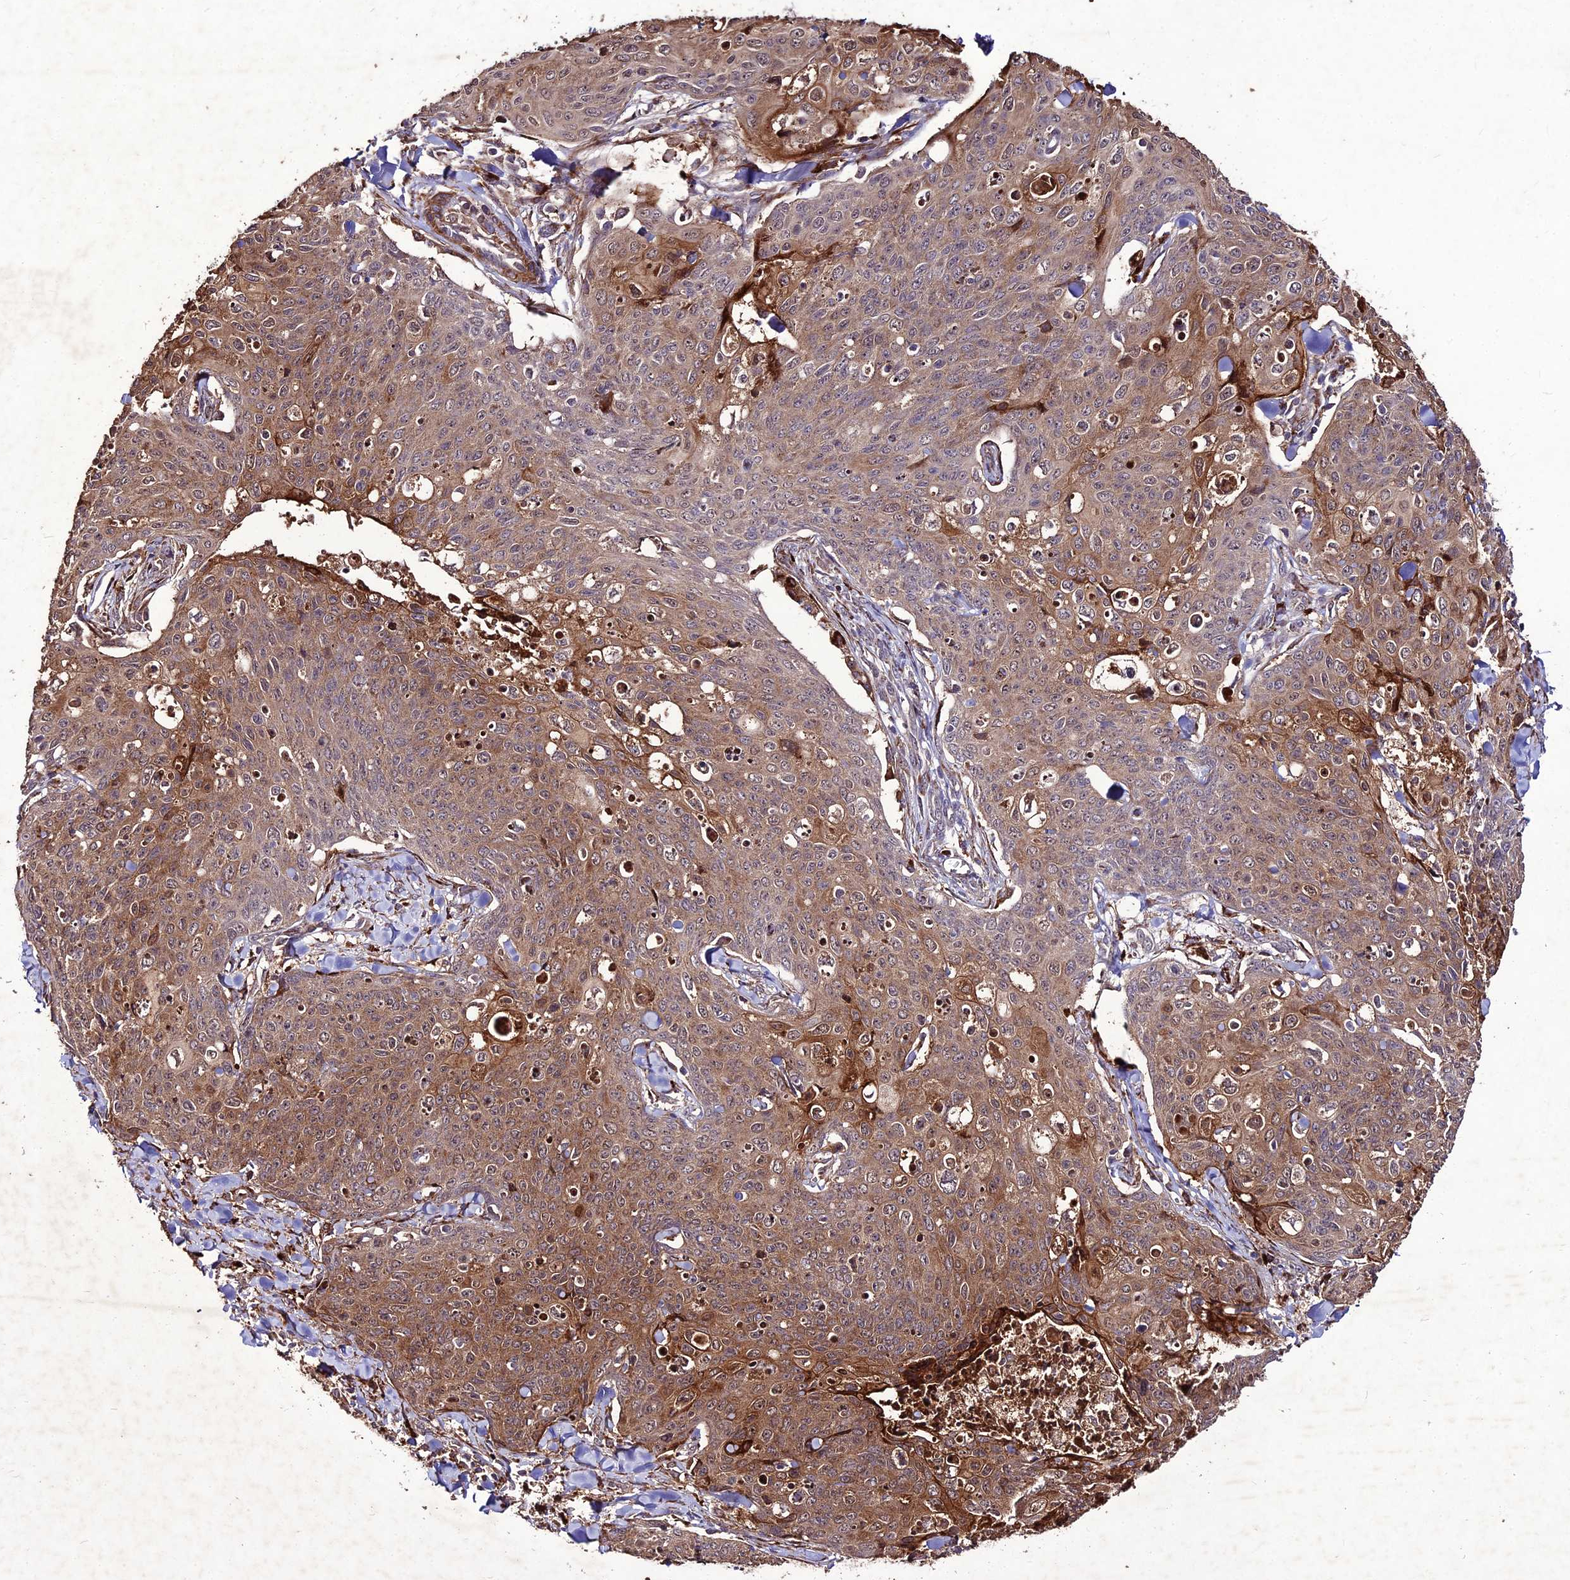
{"staining": {"intensity": "moderate", "quantity": ">75%", "location": "cytoplasmic/membranous"}, "tissue": "skin cancer", "cell_type": "Tumor cells", "image_type": "cancer", "snomed": [{"axis": "morphology", "description": "Squamous cell carcinoma, NOS"}, {"axis": "topography", "description": "Skin"}, {"axis": "topography", "description": "Vulva"}], "caption": "A brown stain shows moderate cytoplasmic/membranous staining of a protein in skin squamous cell carcinoma tumor cells.", "gene": "ZNF766", "patient": {"sex": "female", "age": 85}}